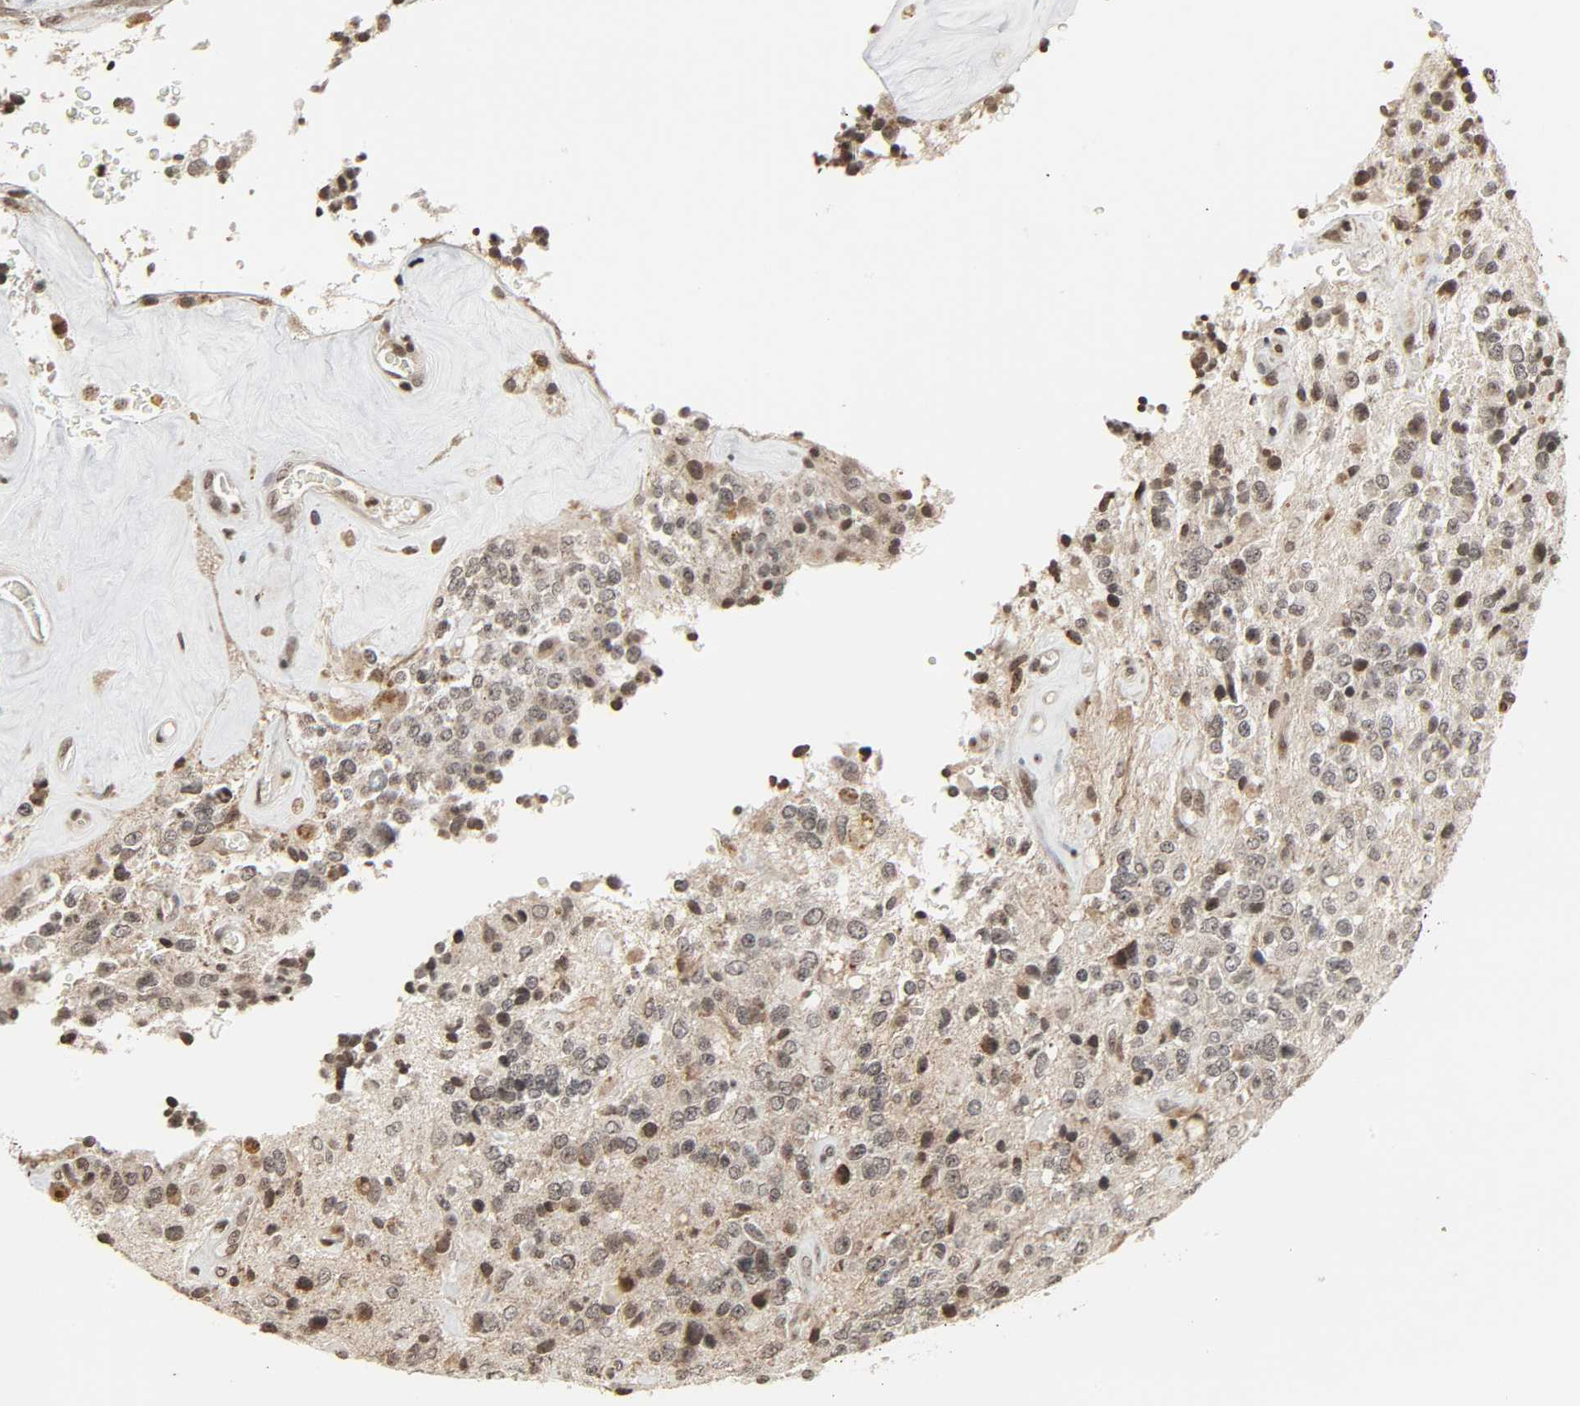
{"staining": {"intensity": "moderate", "quantity": "25%-75%", "location": "cytoplasmic/membranous,nuclear"}, "tissue": "glioma", "cell_type": "Tumor cells", "image_type": "cancer", "snomed": [{"axis": "morphology", "description": "Glioma, malignant, High grade"}, {"axis": "topography", "description": "pancreas cauda"}], "caption": "Immunohistochemistry of glioma demonstrates medium levels of moderate cytoplasmic/membranous and nuclear positivity in about 25%-75% of tumor cells. Using DAB (3,3'-diaminobenzidine) (brown) and hematoxylin (blue) stains, captured at high magnification using brightfield microscopy.", "gene": "XRCC1", "patient": {"sex": "male", "age": 60}}